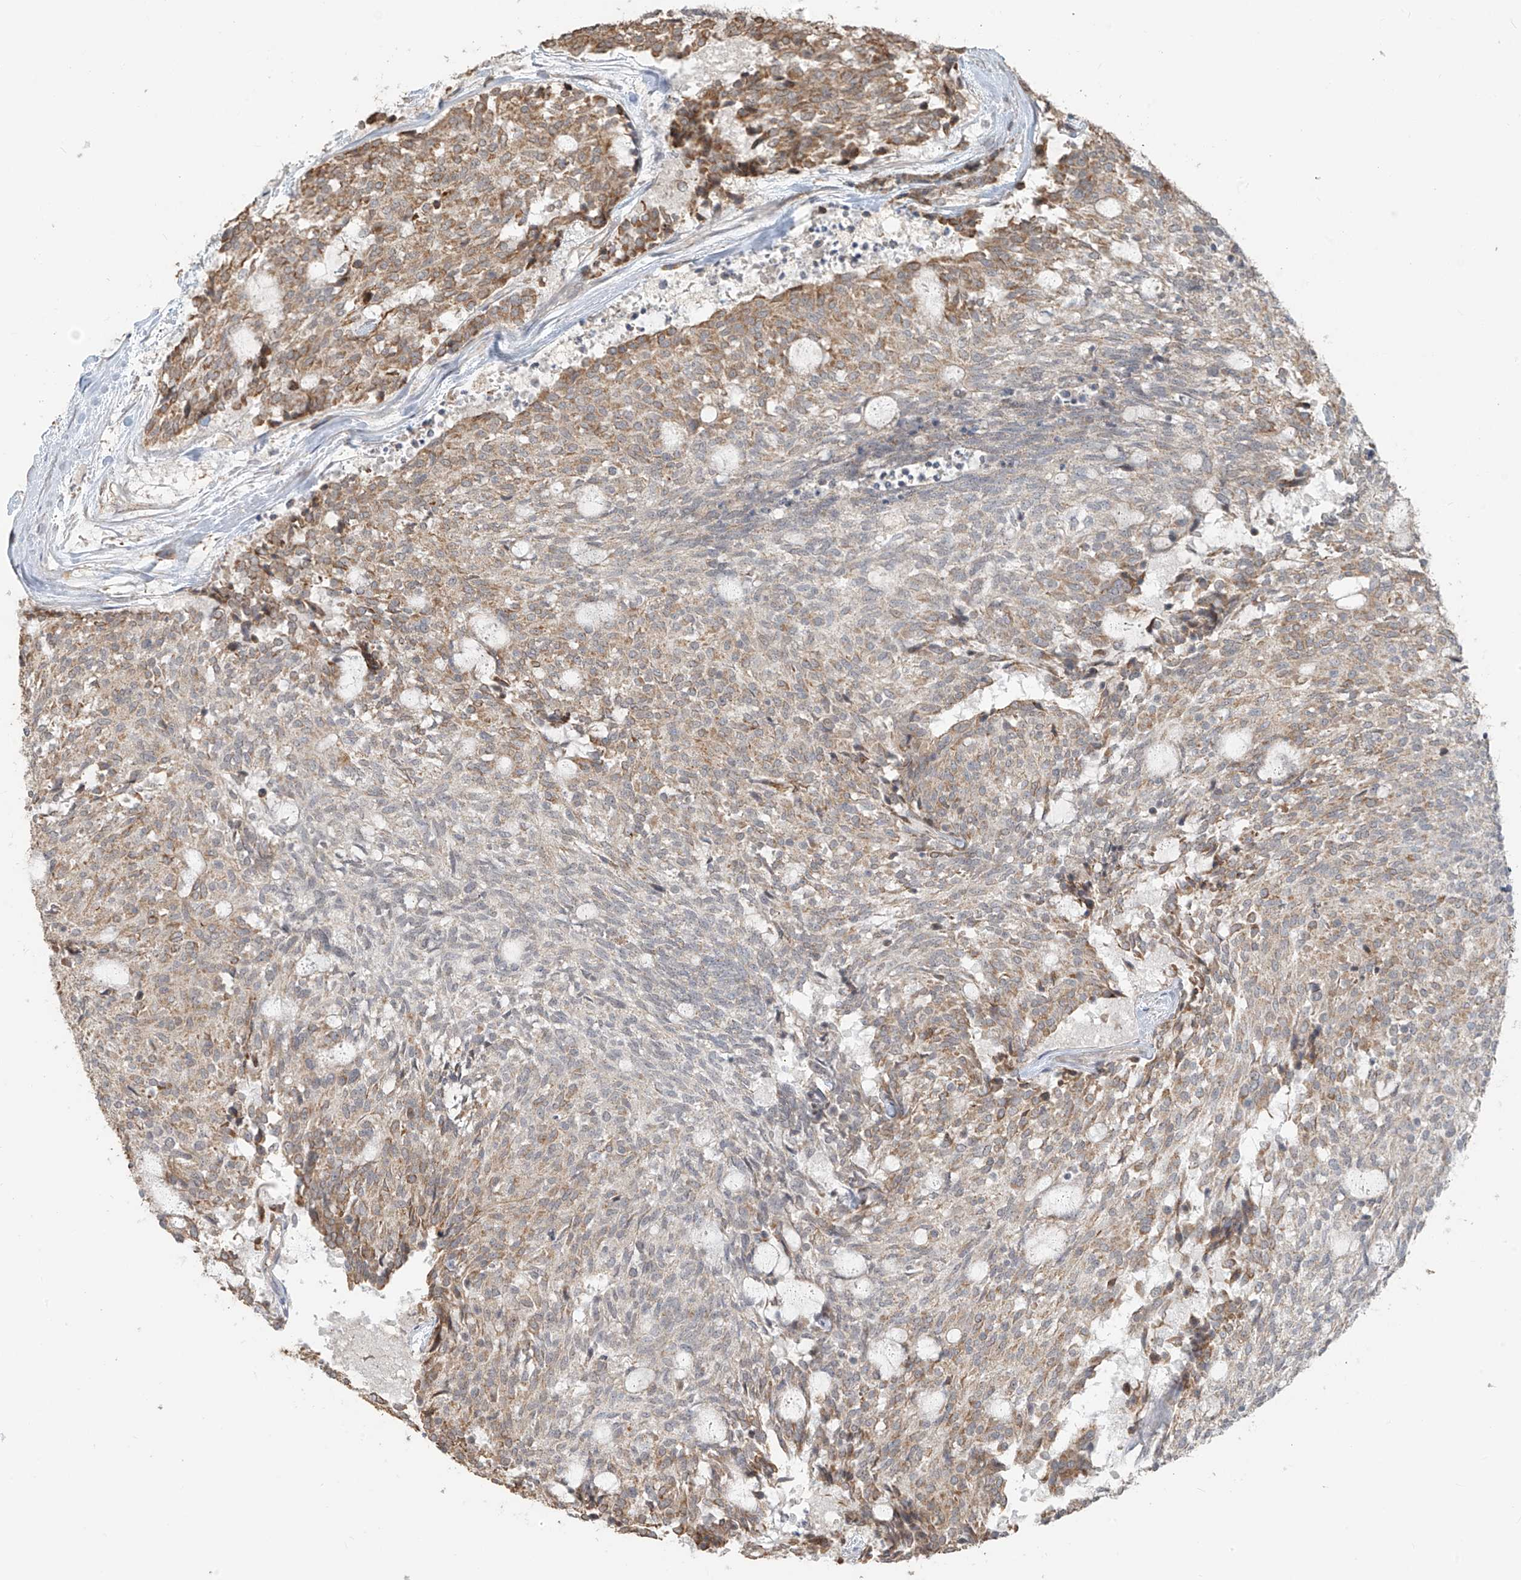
{"staining": {"intensity": "moderate", "quantity": "25%-75%", "location": "cytoplasmic/membranous"}, "tissue": "carcinoid", "cell_type": "Tumor cells", "image_type": "cancer", "snomed": [{"axis": "morphology", "description": "Carcinoid, malignant, NOS"}, {"axis": "topography", "description": "Pancreas"}], "caption": "Immunohistochemistry (IHC) micrograph of neoplastic tissue: malignant carcinoid stained using immunohistochemistry (IHC) exhibits medium levels of moderate protein expression localized specifically in the cytoplasmic/membranous of tumor cells, appearing as a cytoplasmic/membranous brown color.", "gene": "ABCD1", "patient": {"sex": "female", "age": 54}}